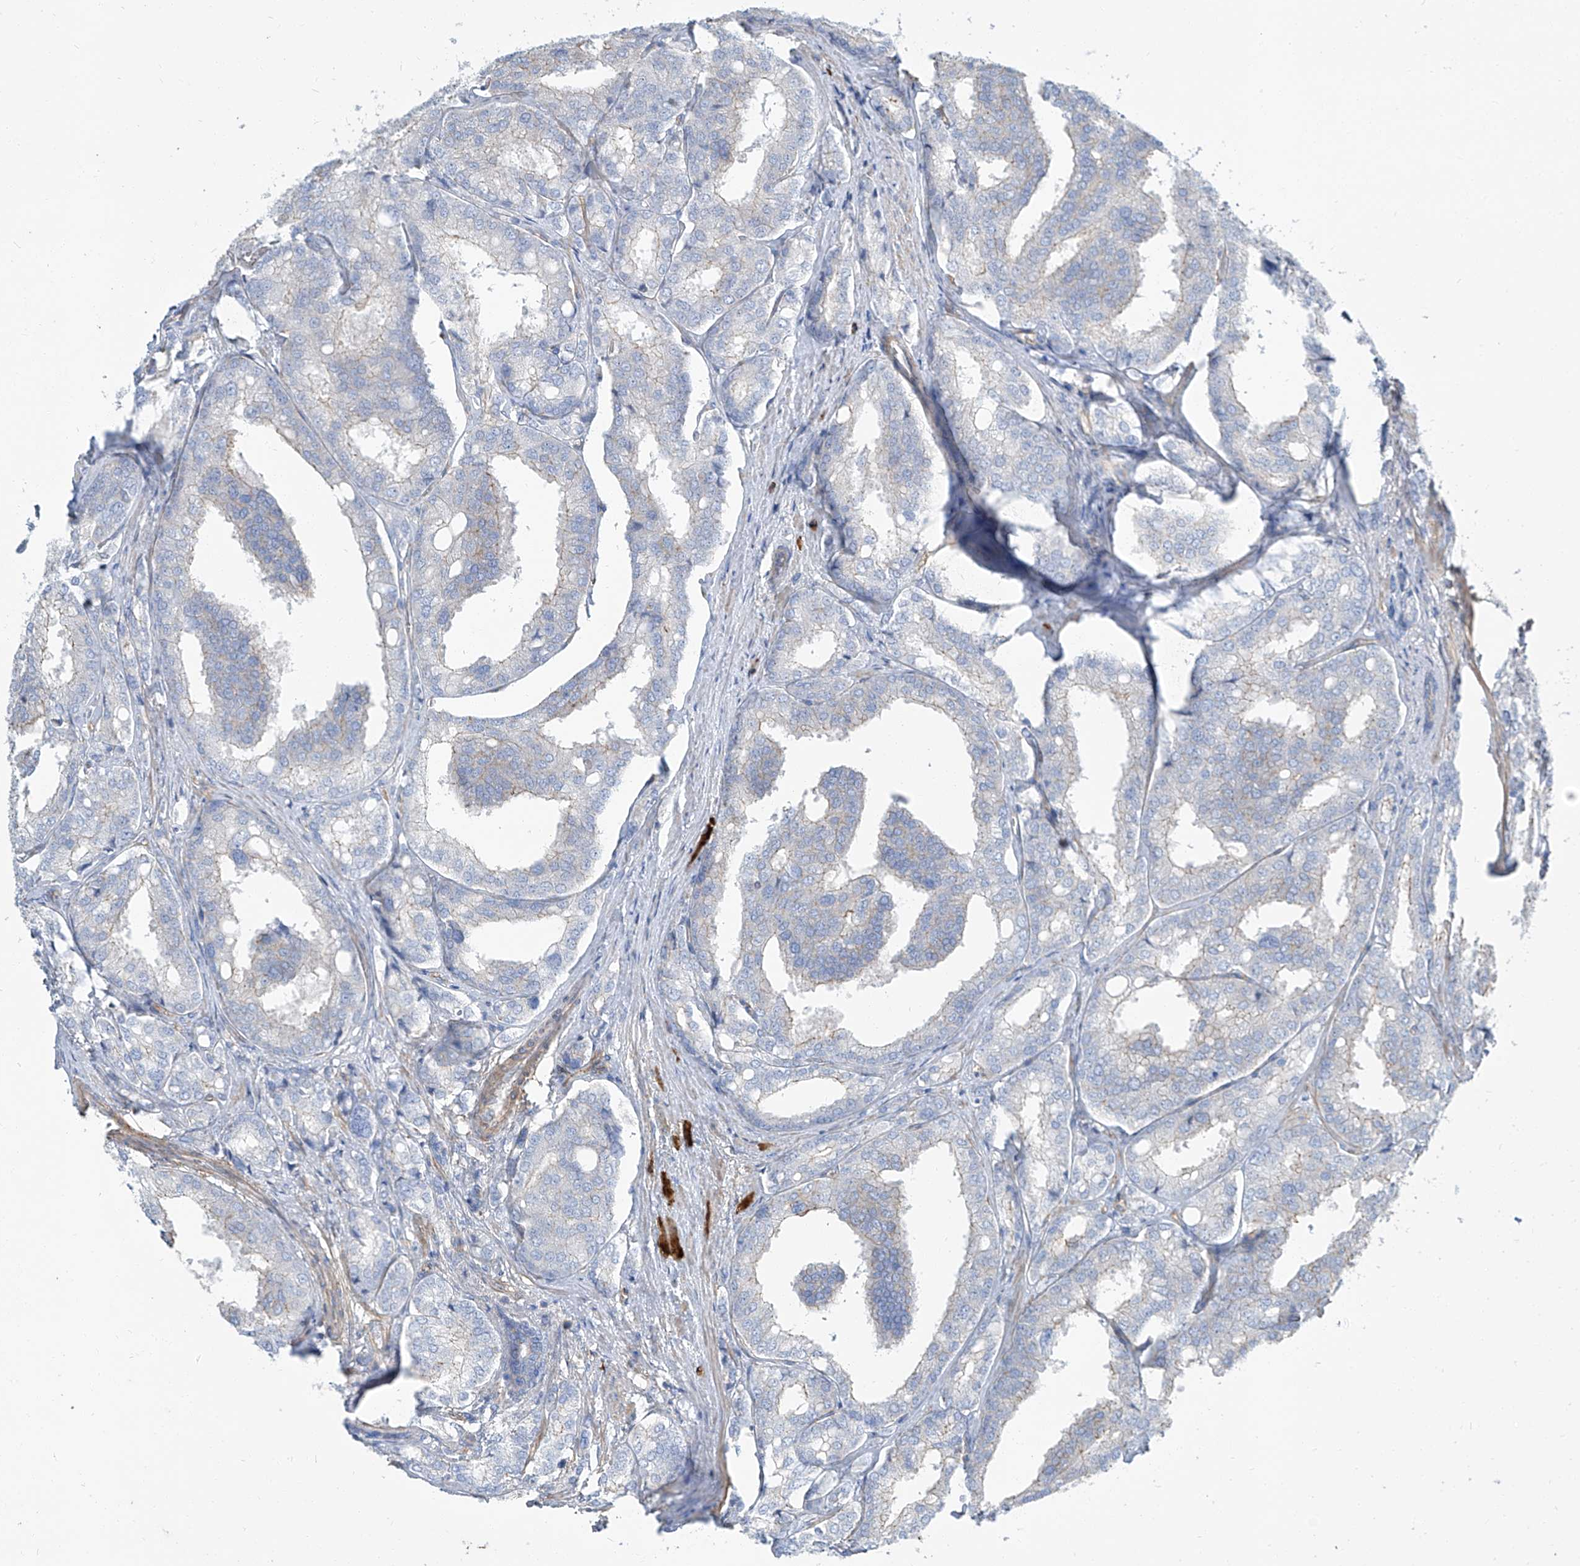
{"staining": {"intensity": "negative", "quantity": "none", "location": "none"}, "tissue": "prostate cancer", "cell_type": "Tumor cells", "image_type": "cancer", "snomed": [{"axis": "morphology", "description": "Adenocarcinoma, High grade"}, {"axis": "topography", "description": "Prostate"}], "caption": "High power microscopy image of an immunohistochemistry photomicrograph of prostate adenocarcinoma (high-grade), revealing no significant expression in tumor cells. Nuclei are stained in blue.", "gene": "TXLNB", "patient": {"sex": "male", "age": 50}}